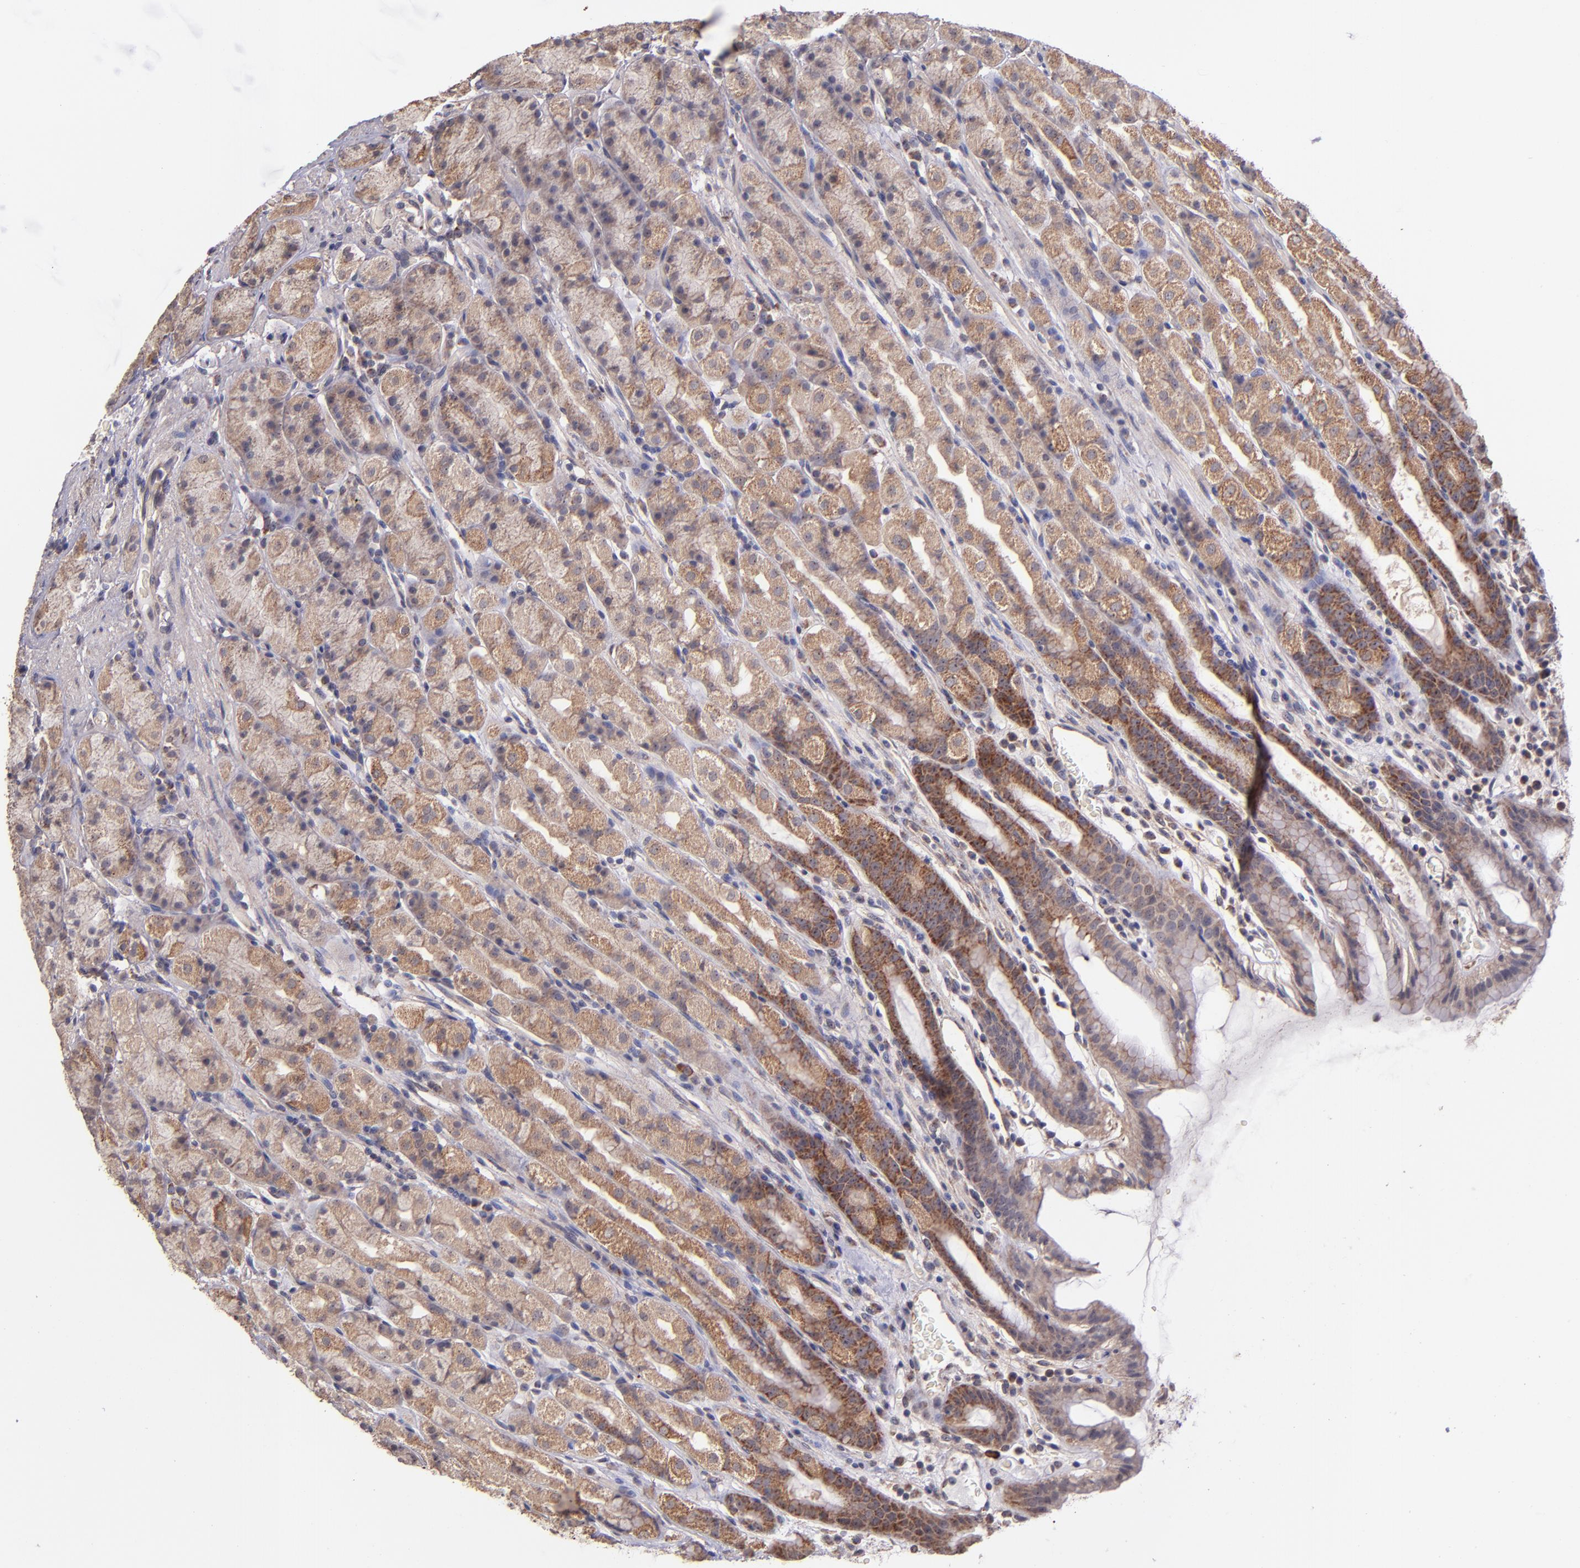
{"staining": {"intensity": "moderate", "quantity": ">75%", "location": "cytoplasmic/membranous"}, "tissue": "stomach", "cell_type": "Glandular cells", "image_type": "normal", "snomed": [{"axis": "morphology", "description": "Normal tissue, NOS"}, {"axis": "topography", "description": "Stomach, upper"}], "caption": "IHC (DAB (3,3'-diaminobenzidine)) staining of normal human stomach demonstrates moderate cytoplasmic/membranous protein expression in approximately >75% of glandular cells. (DAB (3,3'-diaminobenzidine) IHC, brown staining for protein, blue staining for nuclei).", "gene": "SHC1", "patient": {"sex": "male", "age": 68}}